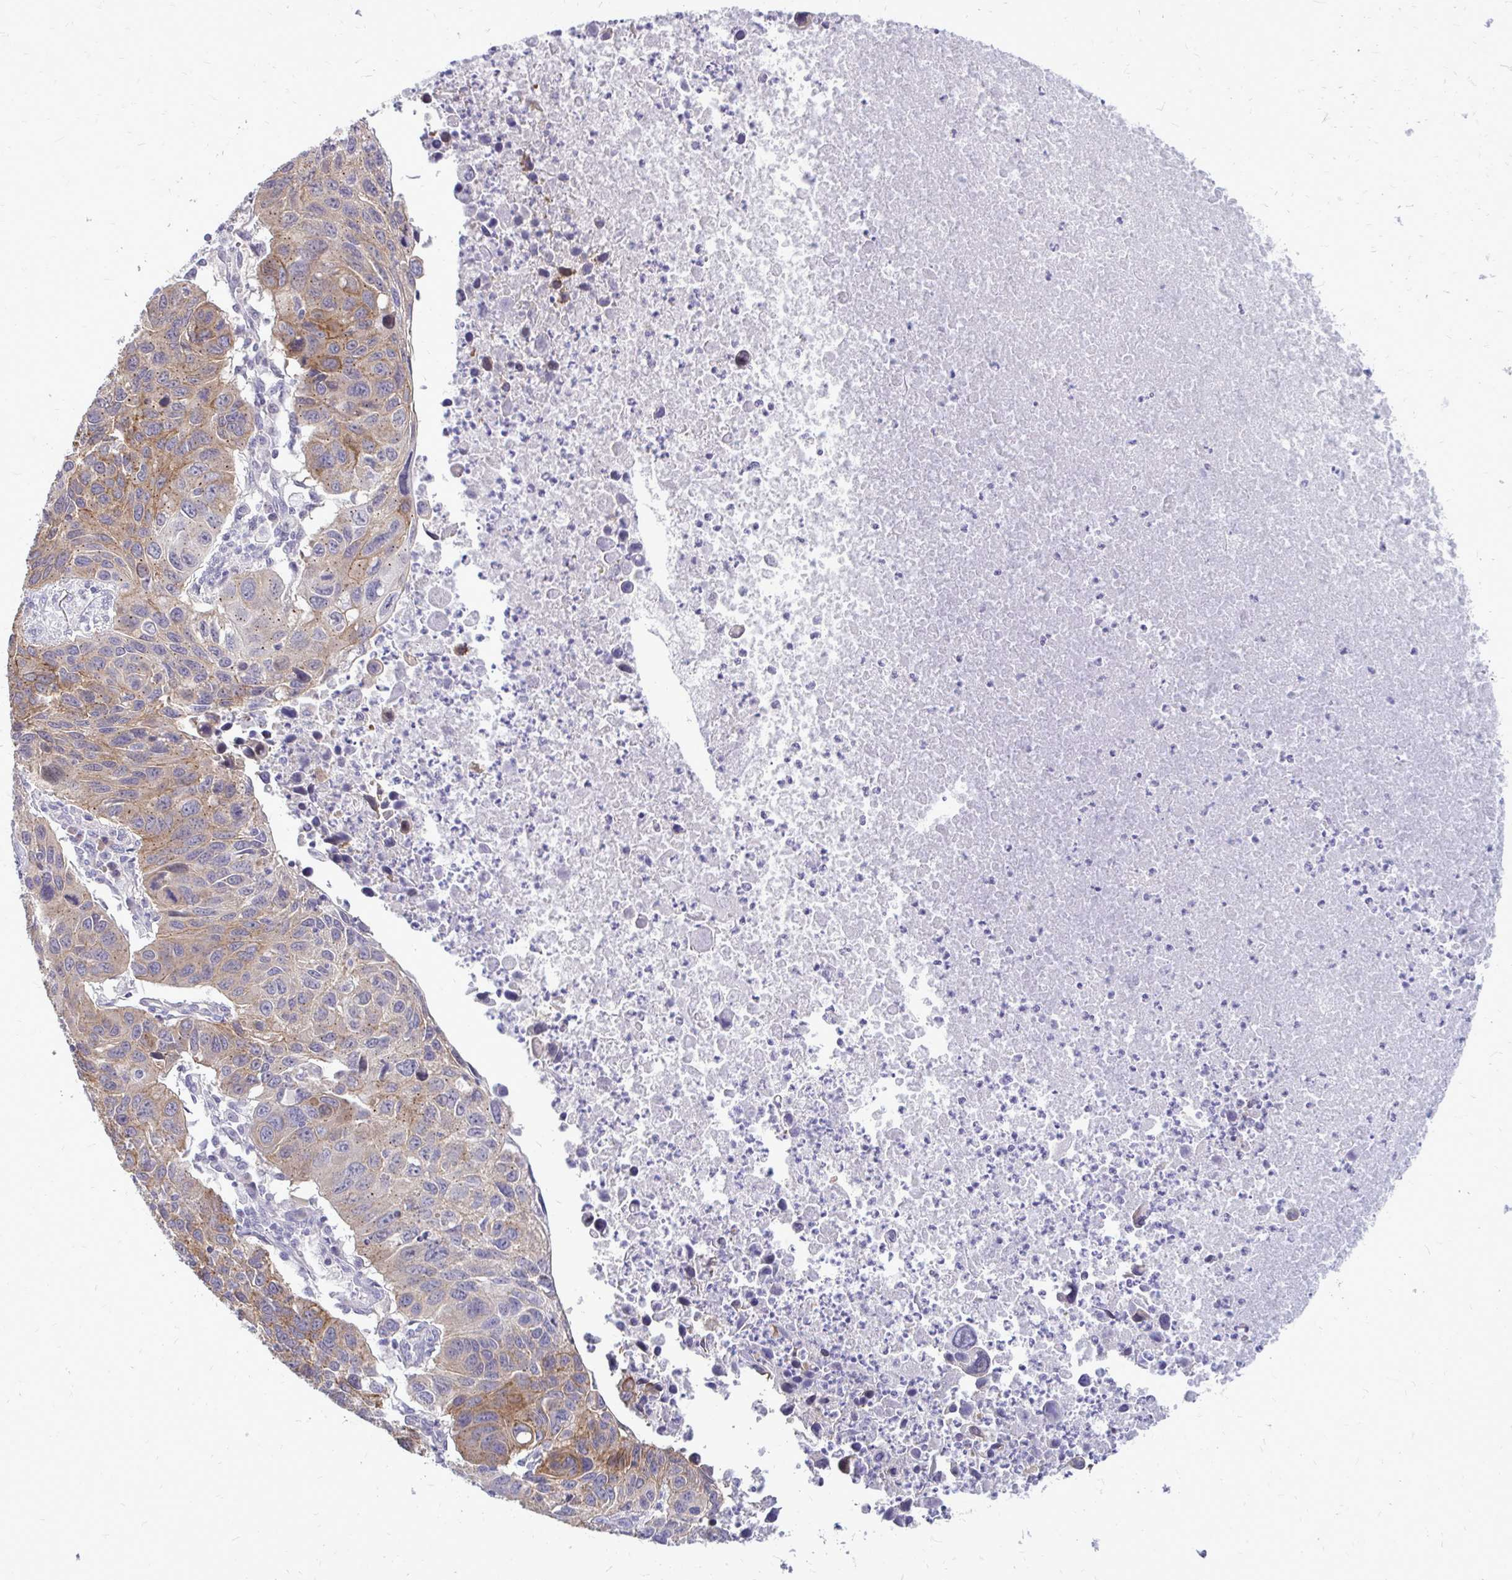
{"staining": {"intensity": "moderate", "quantity": "25%-75%", "location": "cytoplasmic/membranous"}, "tissue": "lung cancer", "cell_type": "Tumor cells", "image_type": "cancer", "snomed": [{"axis": "morphology", "description": "Squamous cell carcinoma, NOS"}, {"axis": "topography", "description": "Lung"}], "caption": "Protein analysis of lung cancer (squamous cell carcinoma) tissue displays moderate cytoplasmic/membranous positivity in approximately 25%-75% of tumor cells.", "gene": "SPTBN2", "patient": {"sex": "female", "age": 61}}